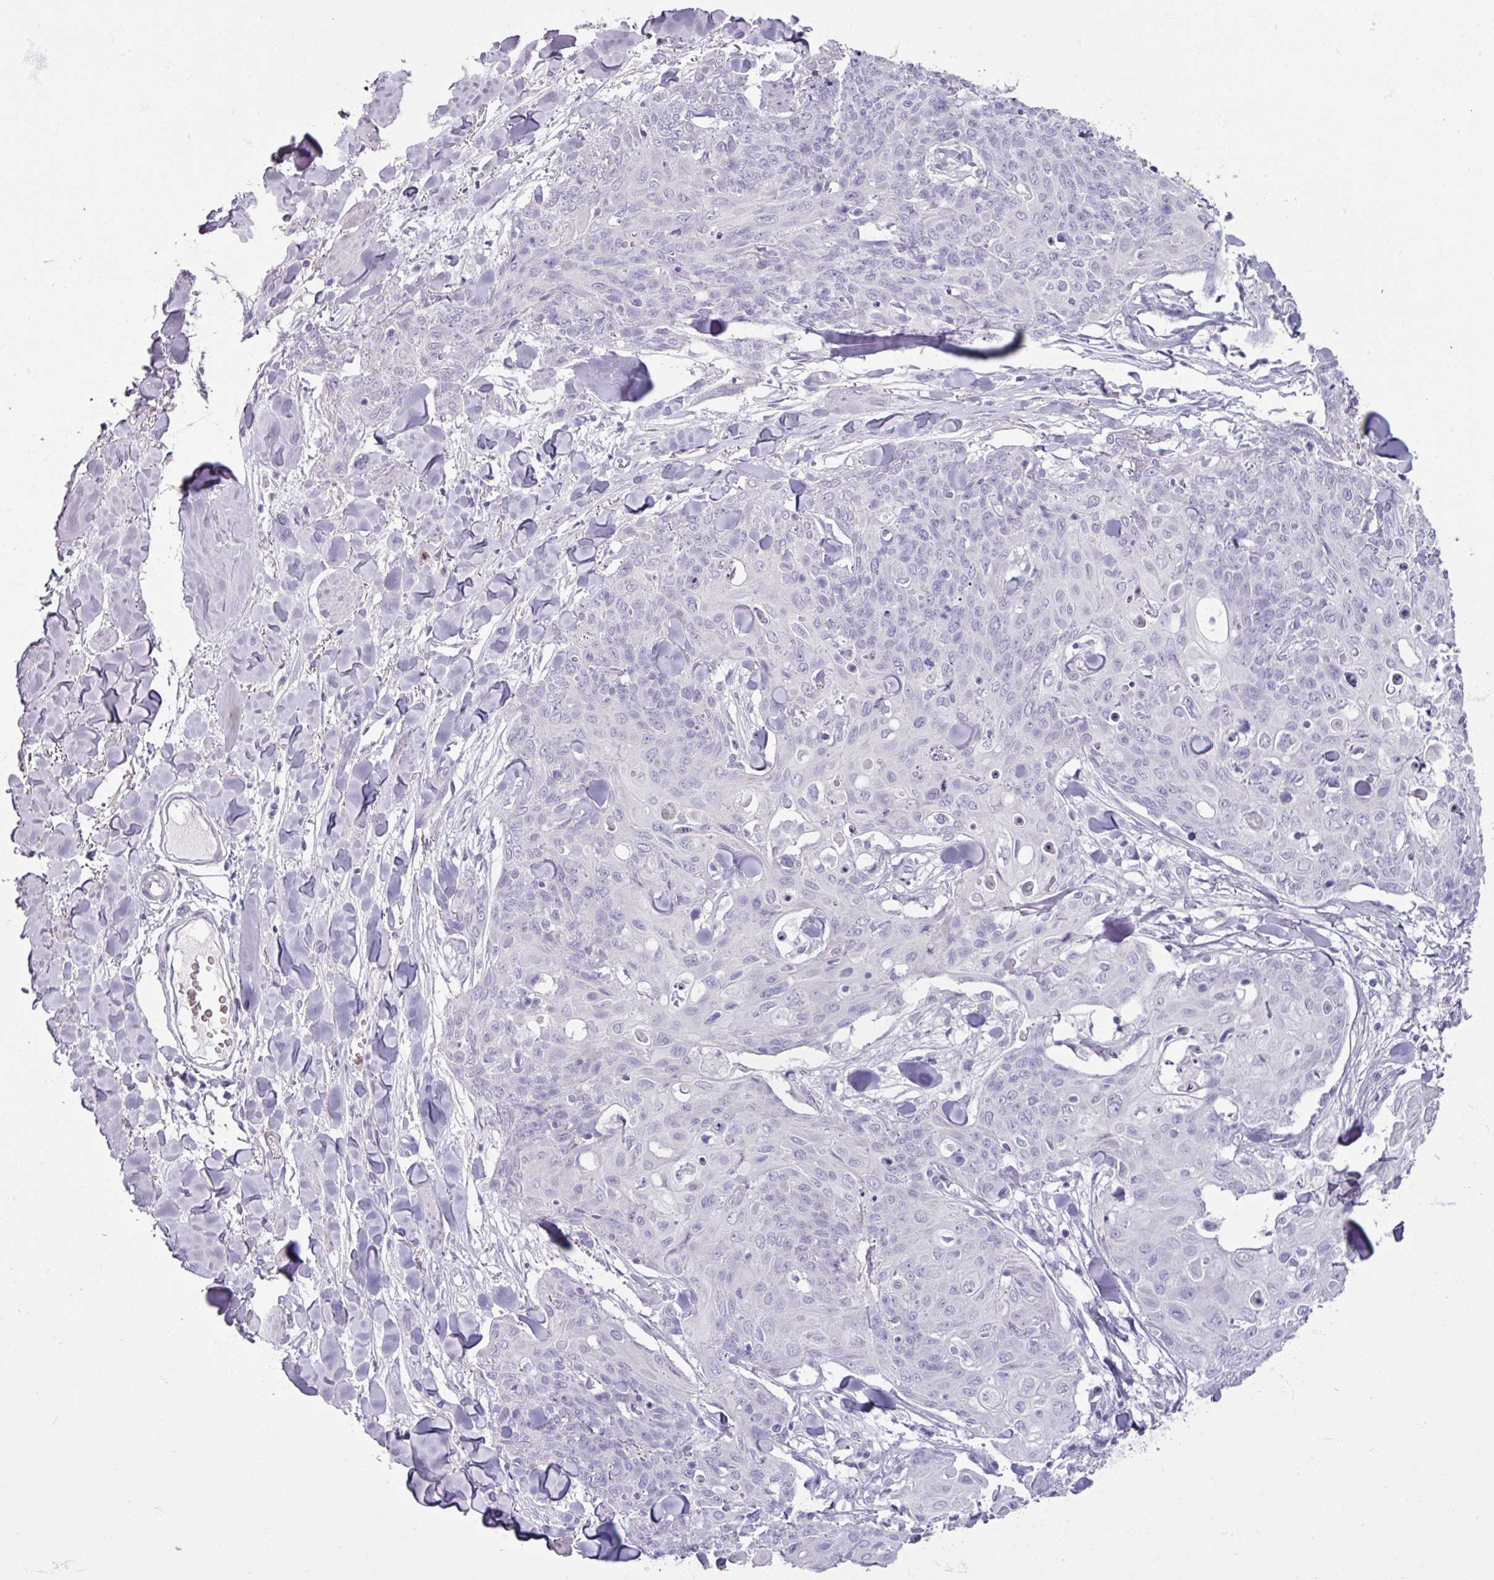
{"staining": {"intensity": "negative", "quantity": "none", "location": "none"}, "tissue": "skin cancer", "cell_type": "Tumor cells", "image_type": "cancer", "snomed": [{"axis": "morphology", "description": "Squamous cell carcinoma, NOS"}, {"axis": "topography", "description": "Skin"}, {"axis": "topography", "description": "Vulva"}], "caption": "High magnification brightfield microscopy of squamous cell carcinoma (skin) stained with DAB (3,3'-diaminobenzidine) (brown) and counterstained with hematoxylin (blue): tumor cells show no significant positivity. (DAB immunohistochemistry with hematoxylin counter stain).", "gene": "ARG1", "patient": {"sex": "female", "age": 85}}